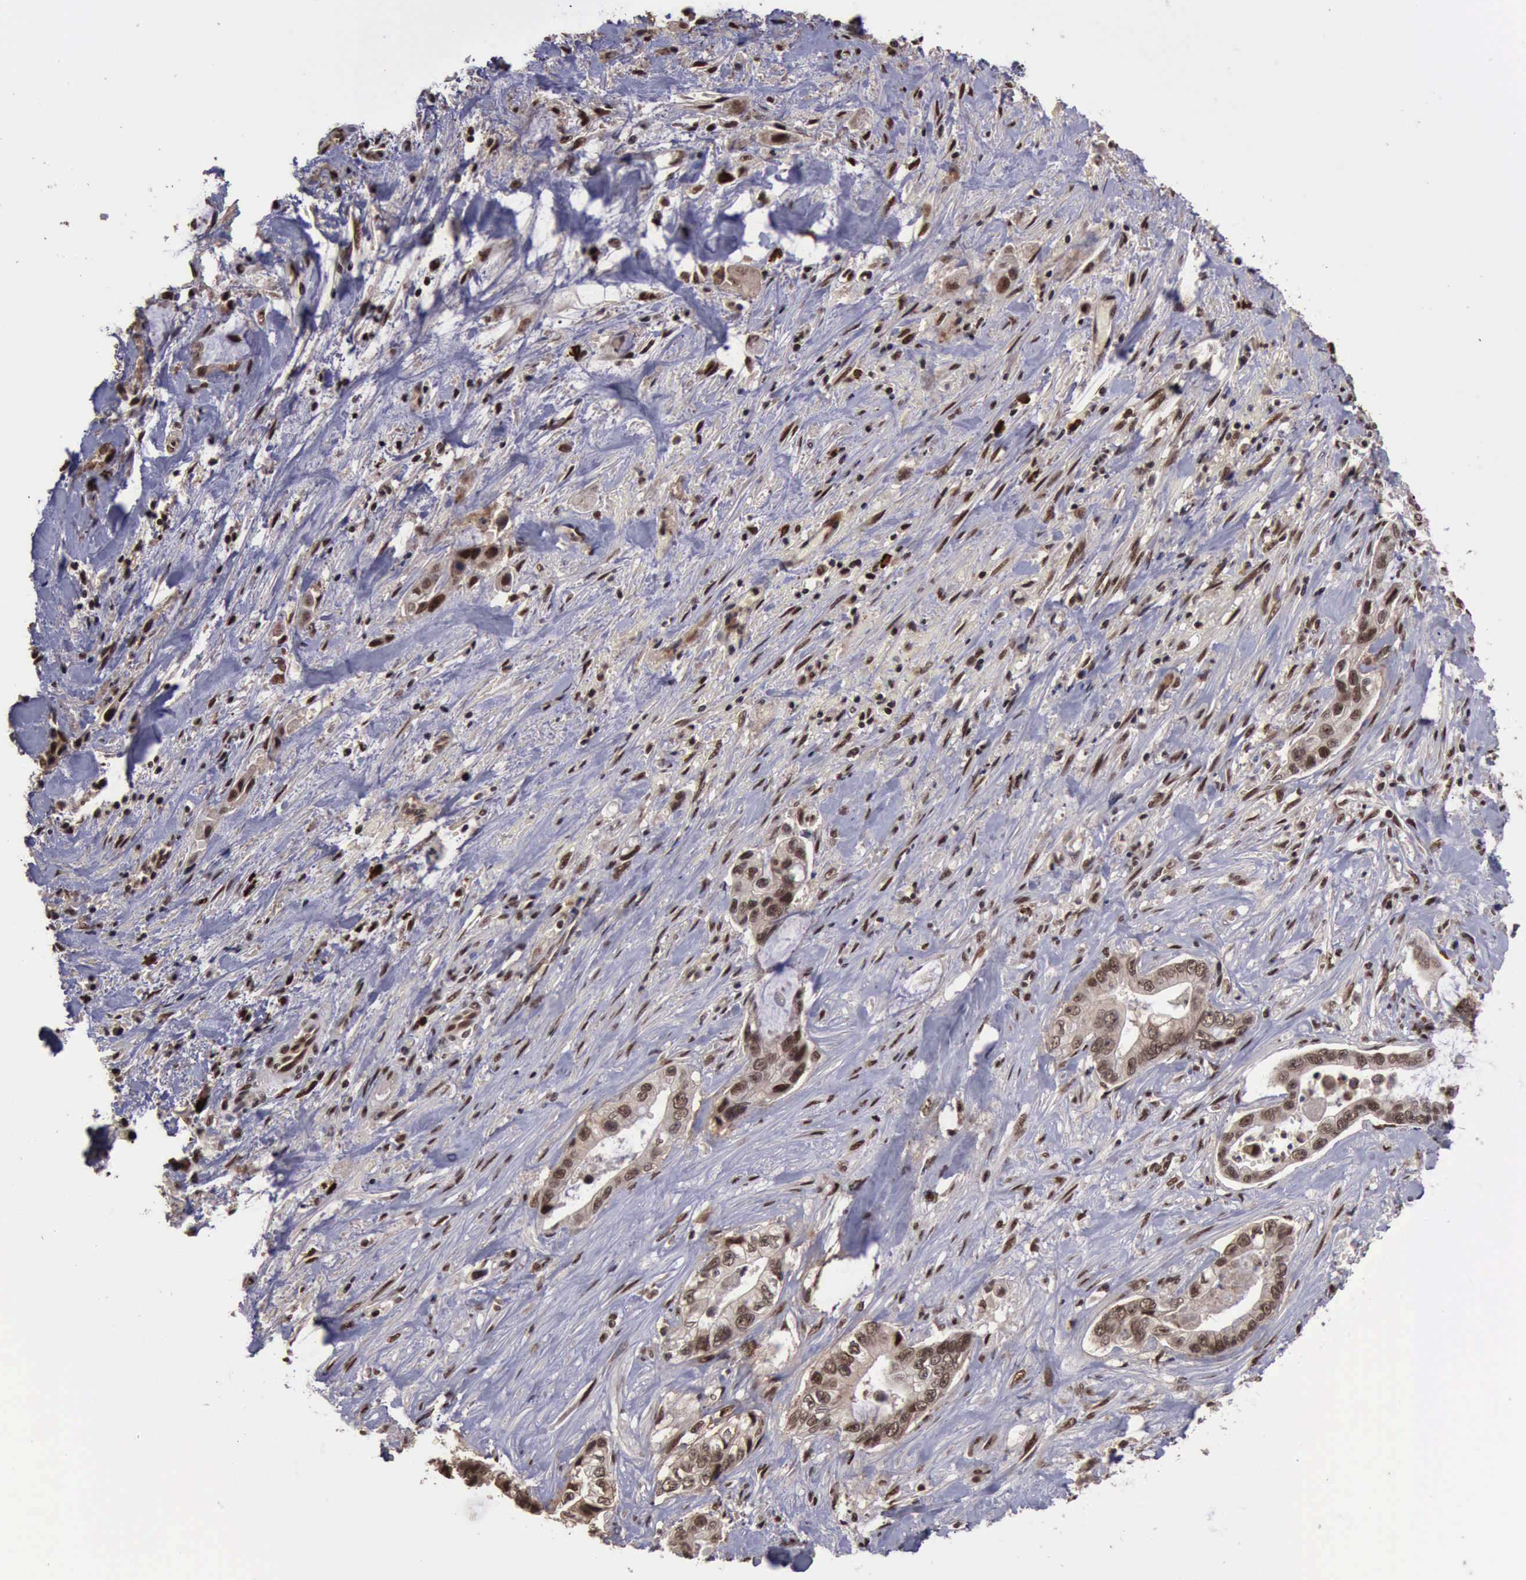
{"staining": {"intensity": "moderate", "quantity": ">75%", "location": "nuclear"}, "tissue": "pancreatic cancer", "cell_type": "Tumor cells", "image_type": "cancer", "snomed": [{"axis": "morphology", "description": "Adenocarcinoma, NOS"}, {"axis": "topography", "description": "Pancreas"}, {"axis": "topography", "description": "Stomach, upper"}], "caption": "DAB immunohistochemical staining of pancreatic cancer (adenocarcinoma) displays moderate nuclear protein staining in approximately >75% of tumor cells. The protein is stained brown, and the nuclei are stained in blue (DAB IHC with brightfield microscopy, high magnification).", "gene": "TRMT2A", "patient": {"sex": "male", "age": 77}}